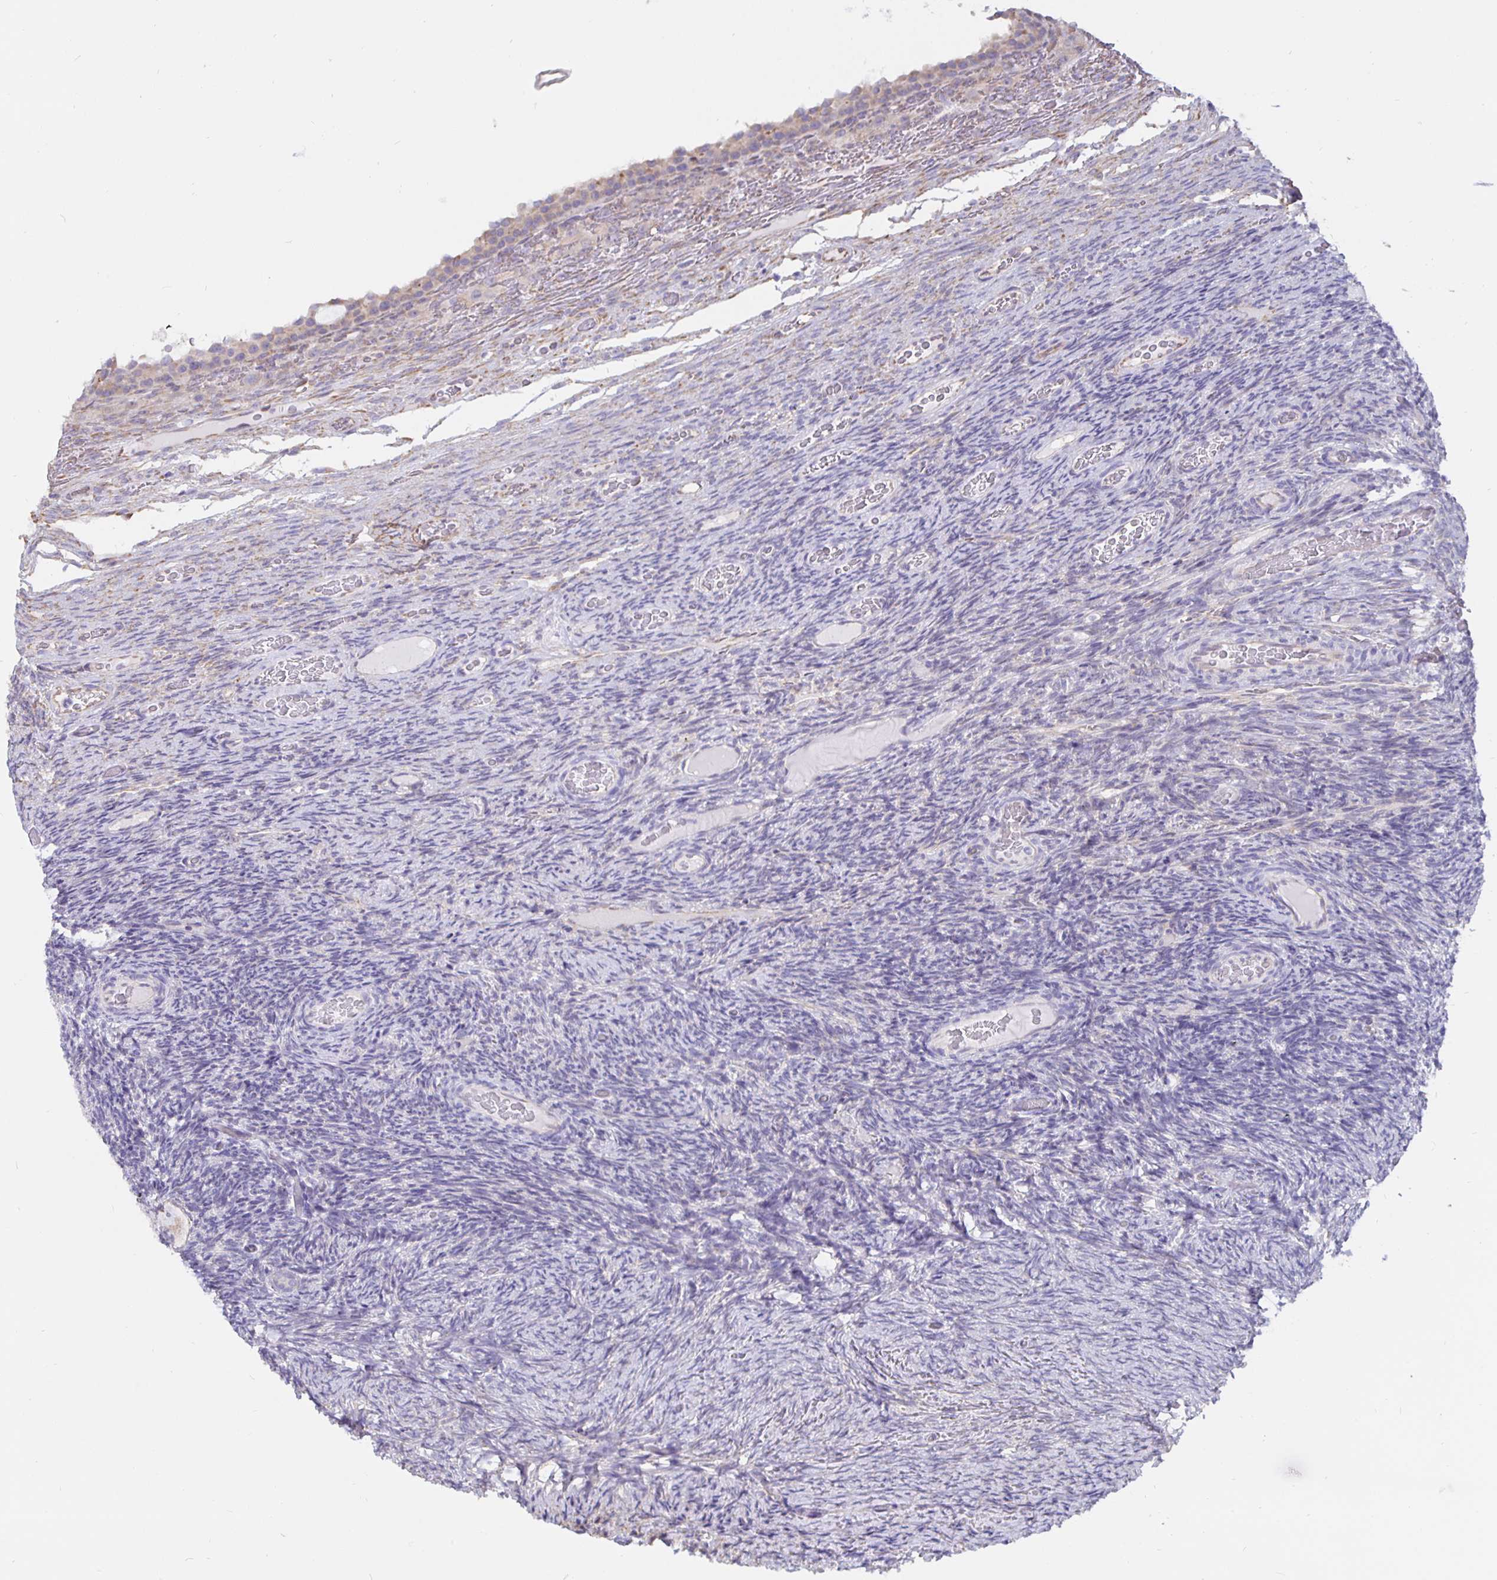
{"staining": {"intensity": "negative", "quantity": "none", "location": "none"}, "tissue": "ovary", "cell_type": "Ovarian stroma cells", "image_type": "normal", "snomed": [{"axis": "morphology", "description": "Normal tissue, NOS"}, {"axis": "topography", "description": "Ovary"}], "caption": "This is a histopathology image of immunohistochemistry (IHC) staining of benign ovary, which shows no positivity in ovarian stroma cells.", "gene": "DNAI2", "patient": {"sex": "female", "age": 34}}